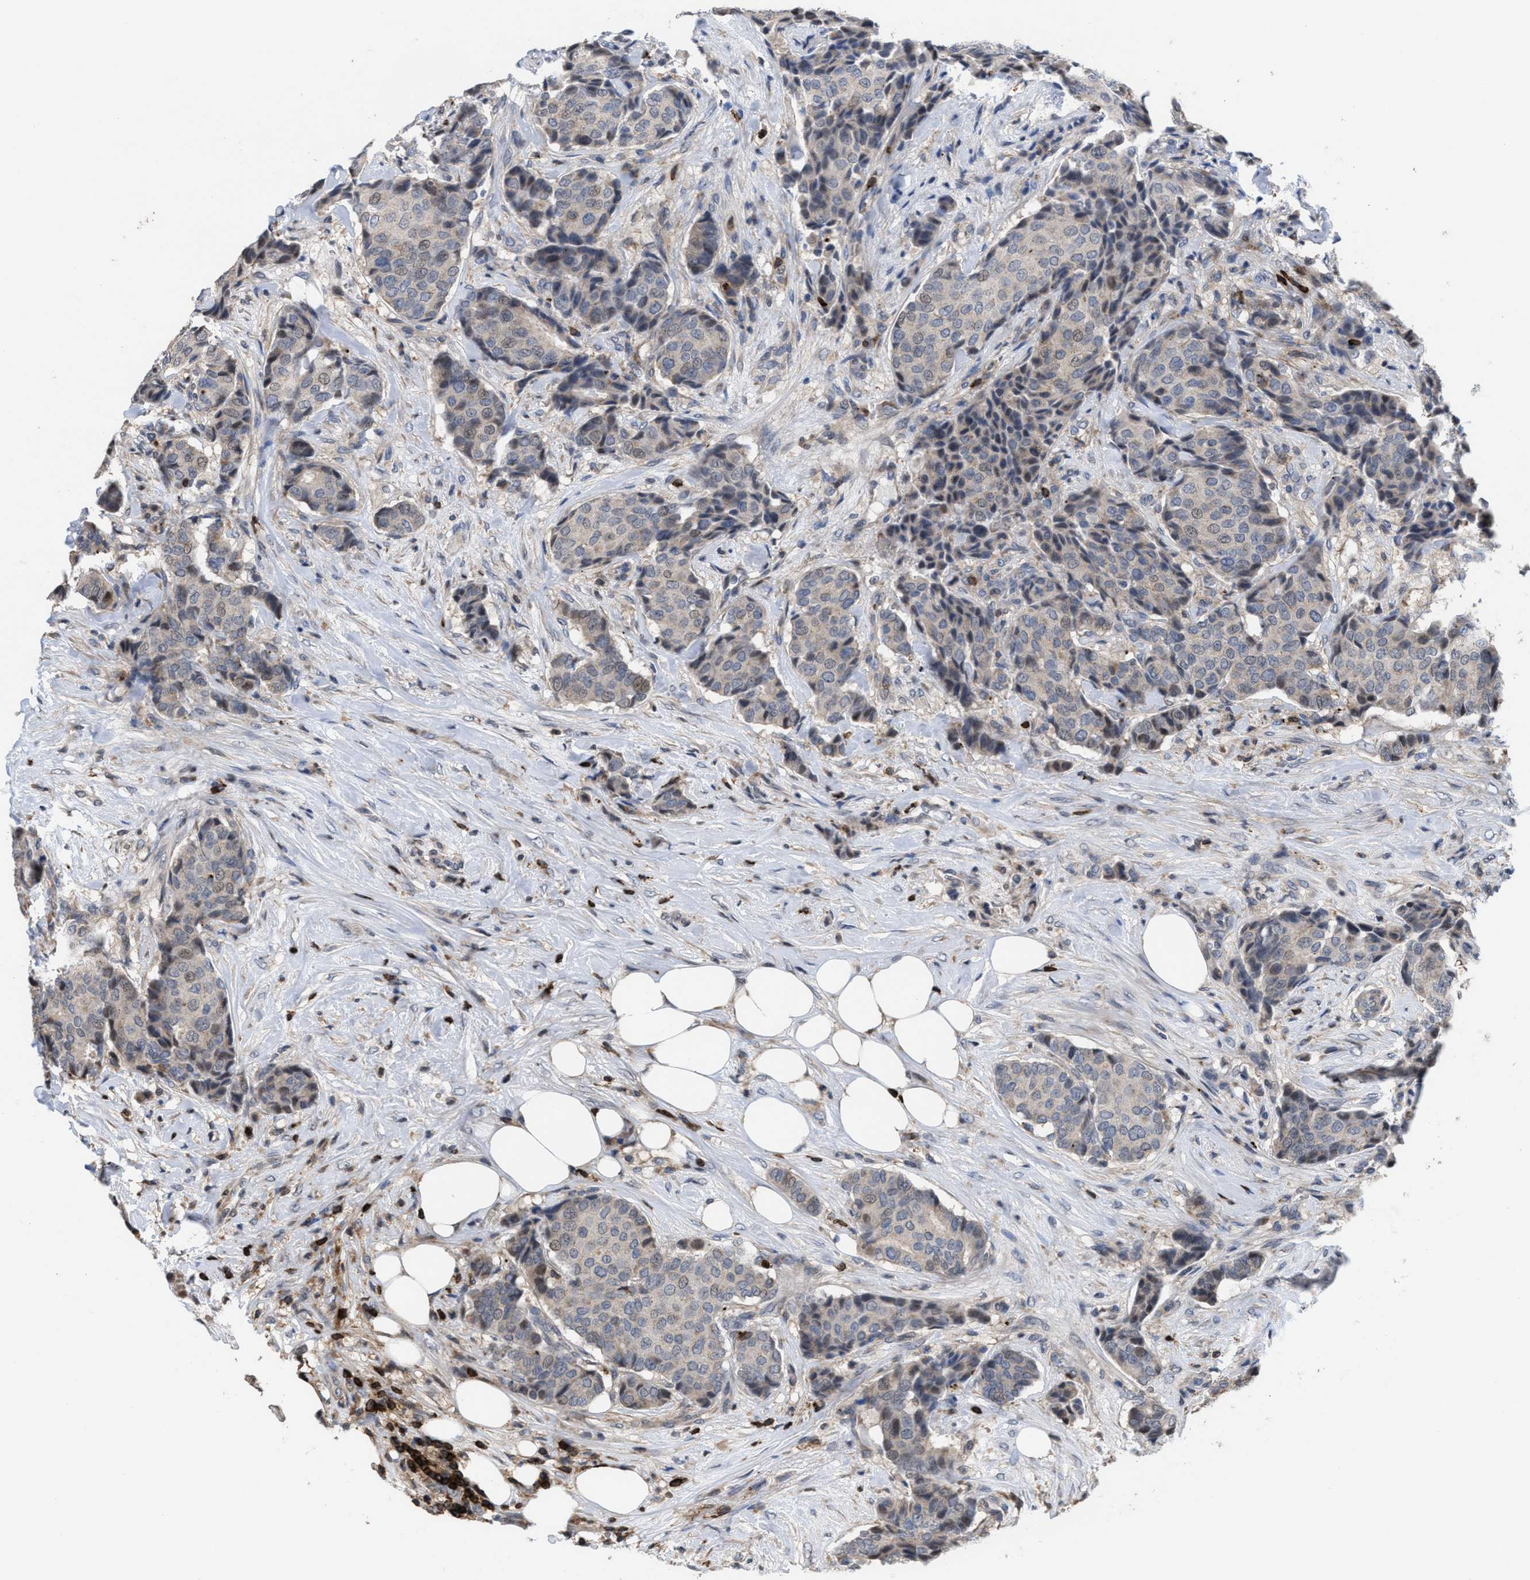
{"staining": {"intensity": "moderate", "quantity": "<25%", "location": "cytoplasmic/membranous,nuclear"}, "tissue": "breast cancer", "cell_type": "Tumor cells", "image_type": "cancer", "snomed": [{"axis": "morphology", "description": "Duct carcinoma"}, {"axis": "topography", "description": "Breast"}], "caption": "DAB immunohistochemical staining of human infiltrating ductal carcinoma (breast) shows moderate cytoplasmic/membranous and nuclear protein staining in approximately <25% of tumor cells.", "gene": "PTPRE", "patient": {"sex": "female", "age": 75}}